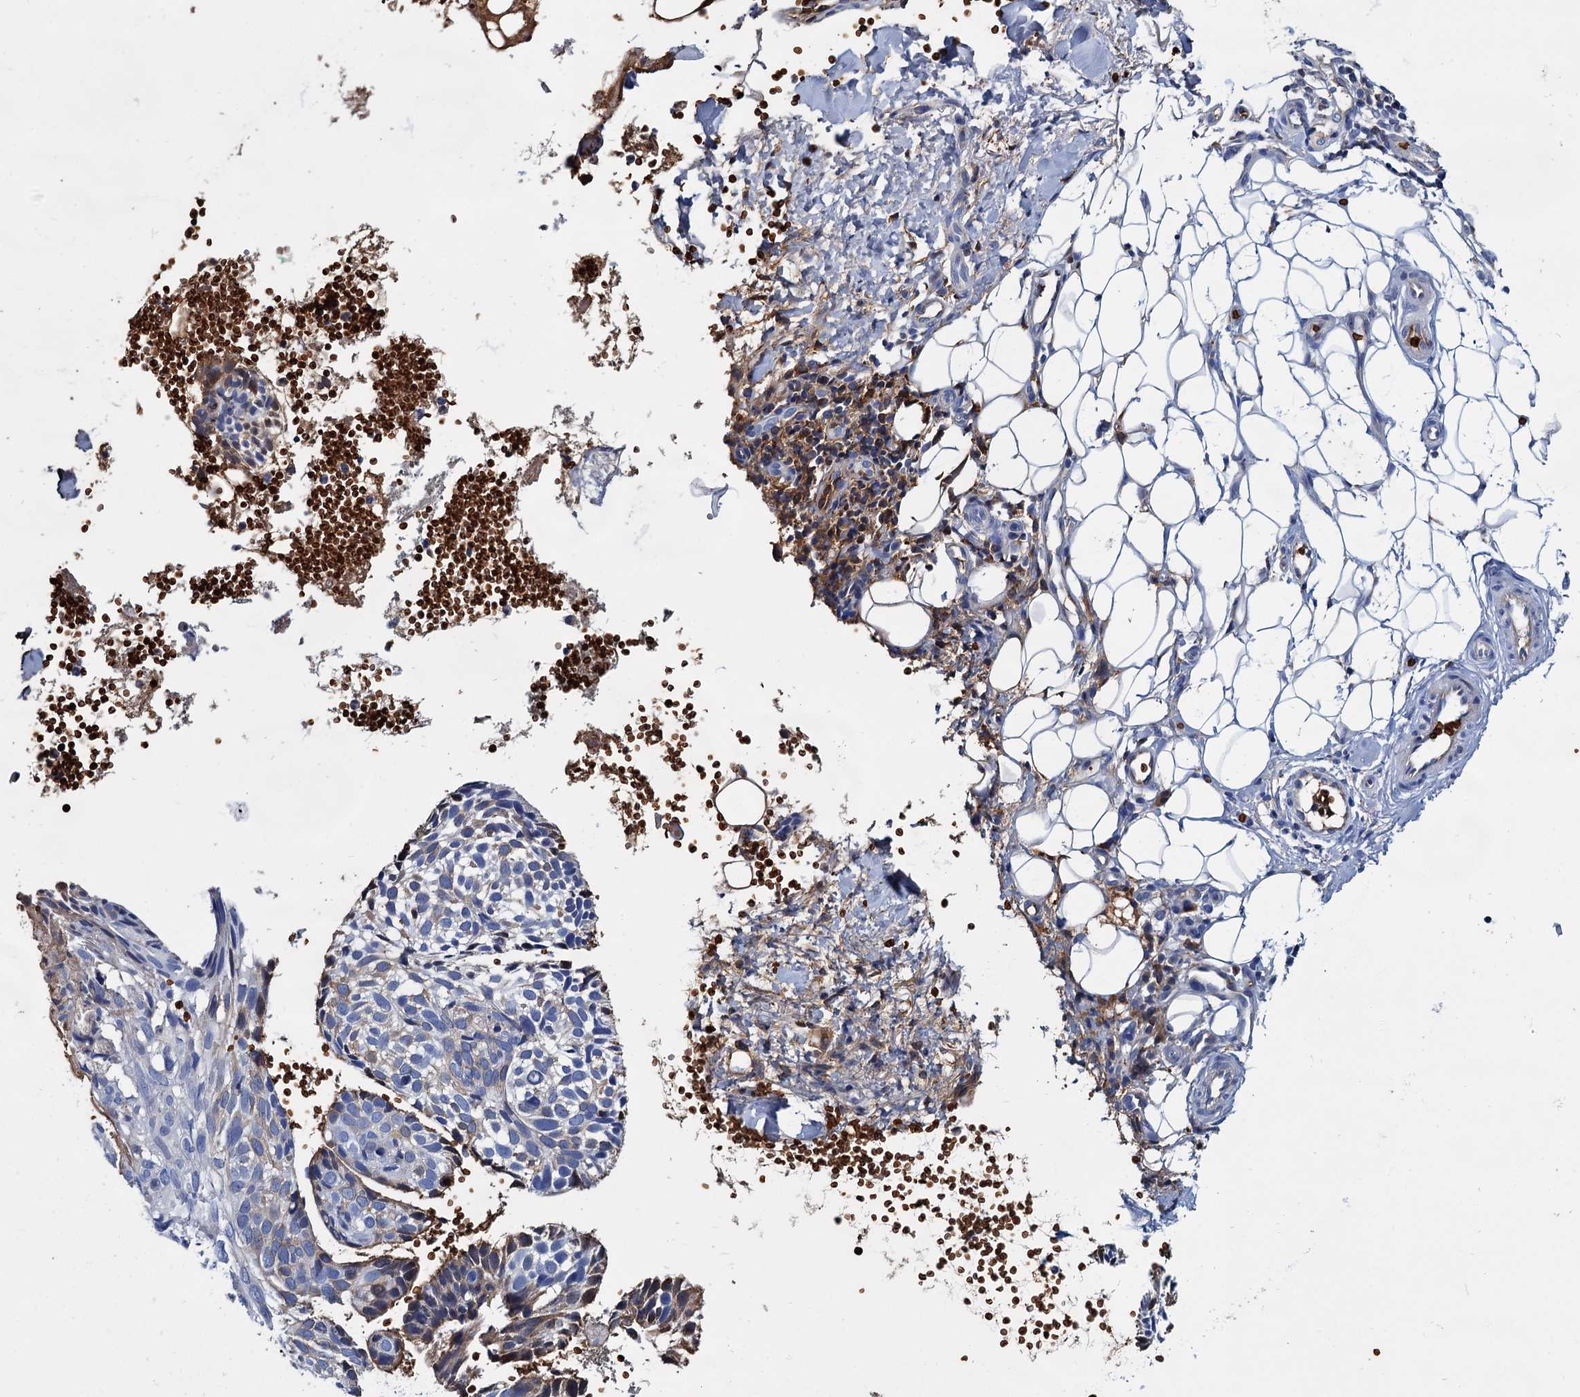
{"staining": {"intensity": "negative", "quantity": "none", "location": "none"}, "tissue": "skin cancer", "cell_type": "Tumor cells", "image_type": "cancer", "snomed": [{"axis": "morphology", "description": "Normal tissue, NOS"}, {"axis": "morphology", "description": "Basal cell carcinoma"}, {"axis": "topography", "description": "Skin"}], "caption": "Immunohistochemistry (IHC) of skin cancer demonstrates no expression in tumor cells. (DAB immunohistochemistry (IHC) visualized using brightfield microscopy, high magnification).", "gene": "ATG2A", "patient": {"sex": "male", "age": 66}}